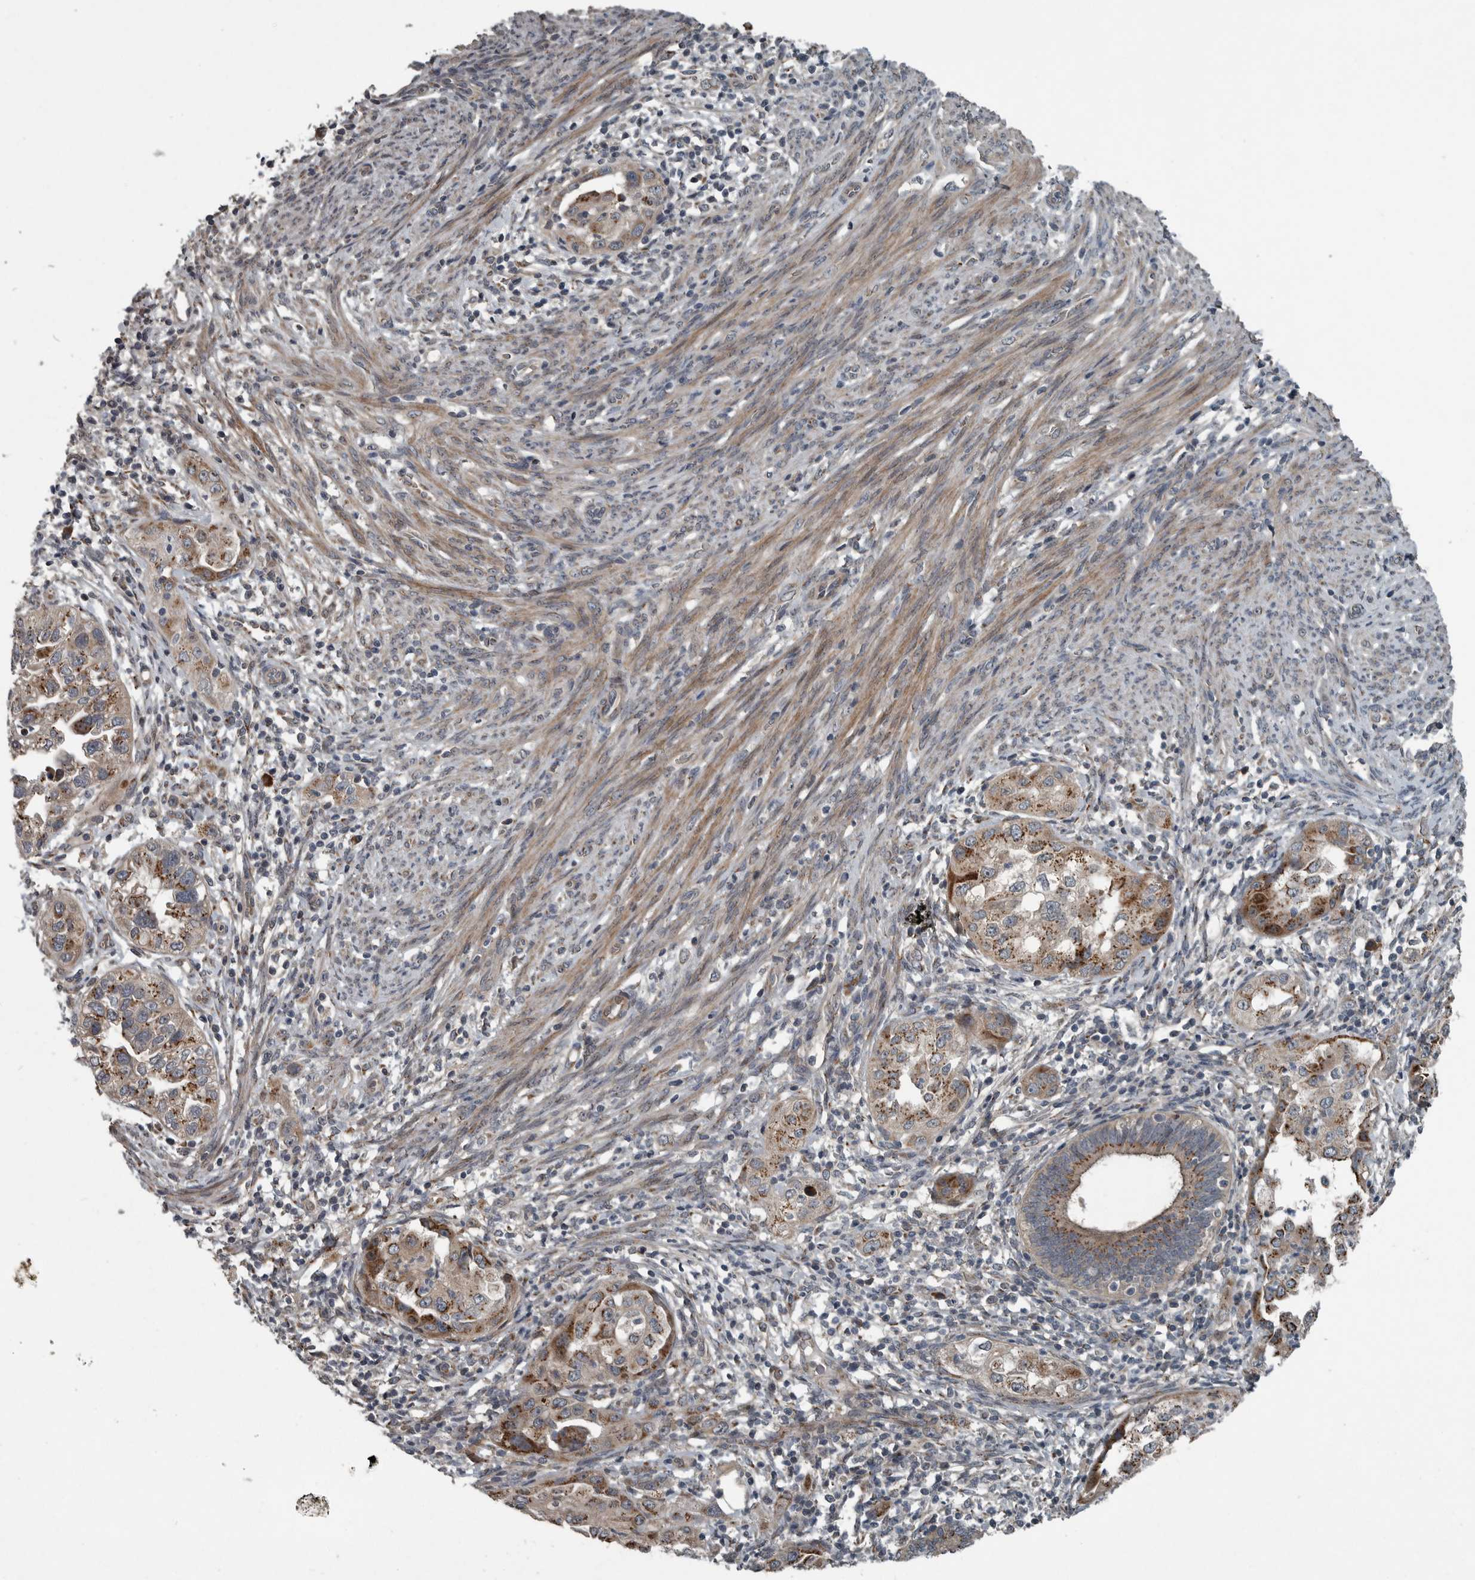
{"staining": {"intensity": "strong", "quantity": "25%-75%", "location": "cytoplasmic/membranous"}, "tissue": "endometrial cancer", "cell_type": "Tumor cells", "image_type": "cancer", "snomed": [{"axis": "morphology", "description": "Adenocarcinoma, NOS"}, {"axis": "topography", "description": "Endometrium"}], "caption": "Immunohistochemical staining of human endometrial cancer (adenocarcinoma) reveals high levels of strong cytoplasmic/membranous protein positivity in approximately 25%-75% of tumor cells. The staining is performed using DAB brown chromogen to label protein expression. The nuclei are counter-stained blue using hematoxylin.", "gene": "ZNF345", "patient": {"sex": "female", "age": 85}}